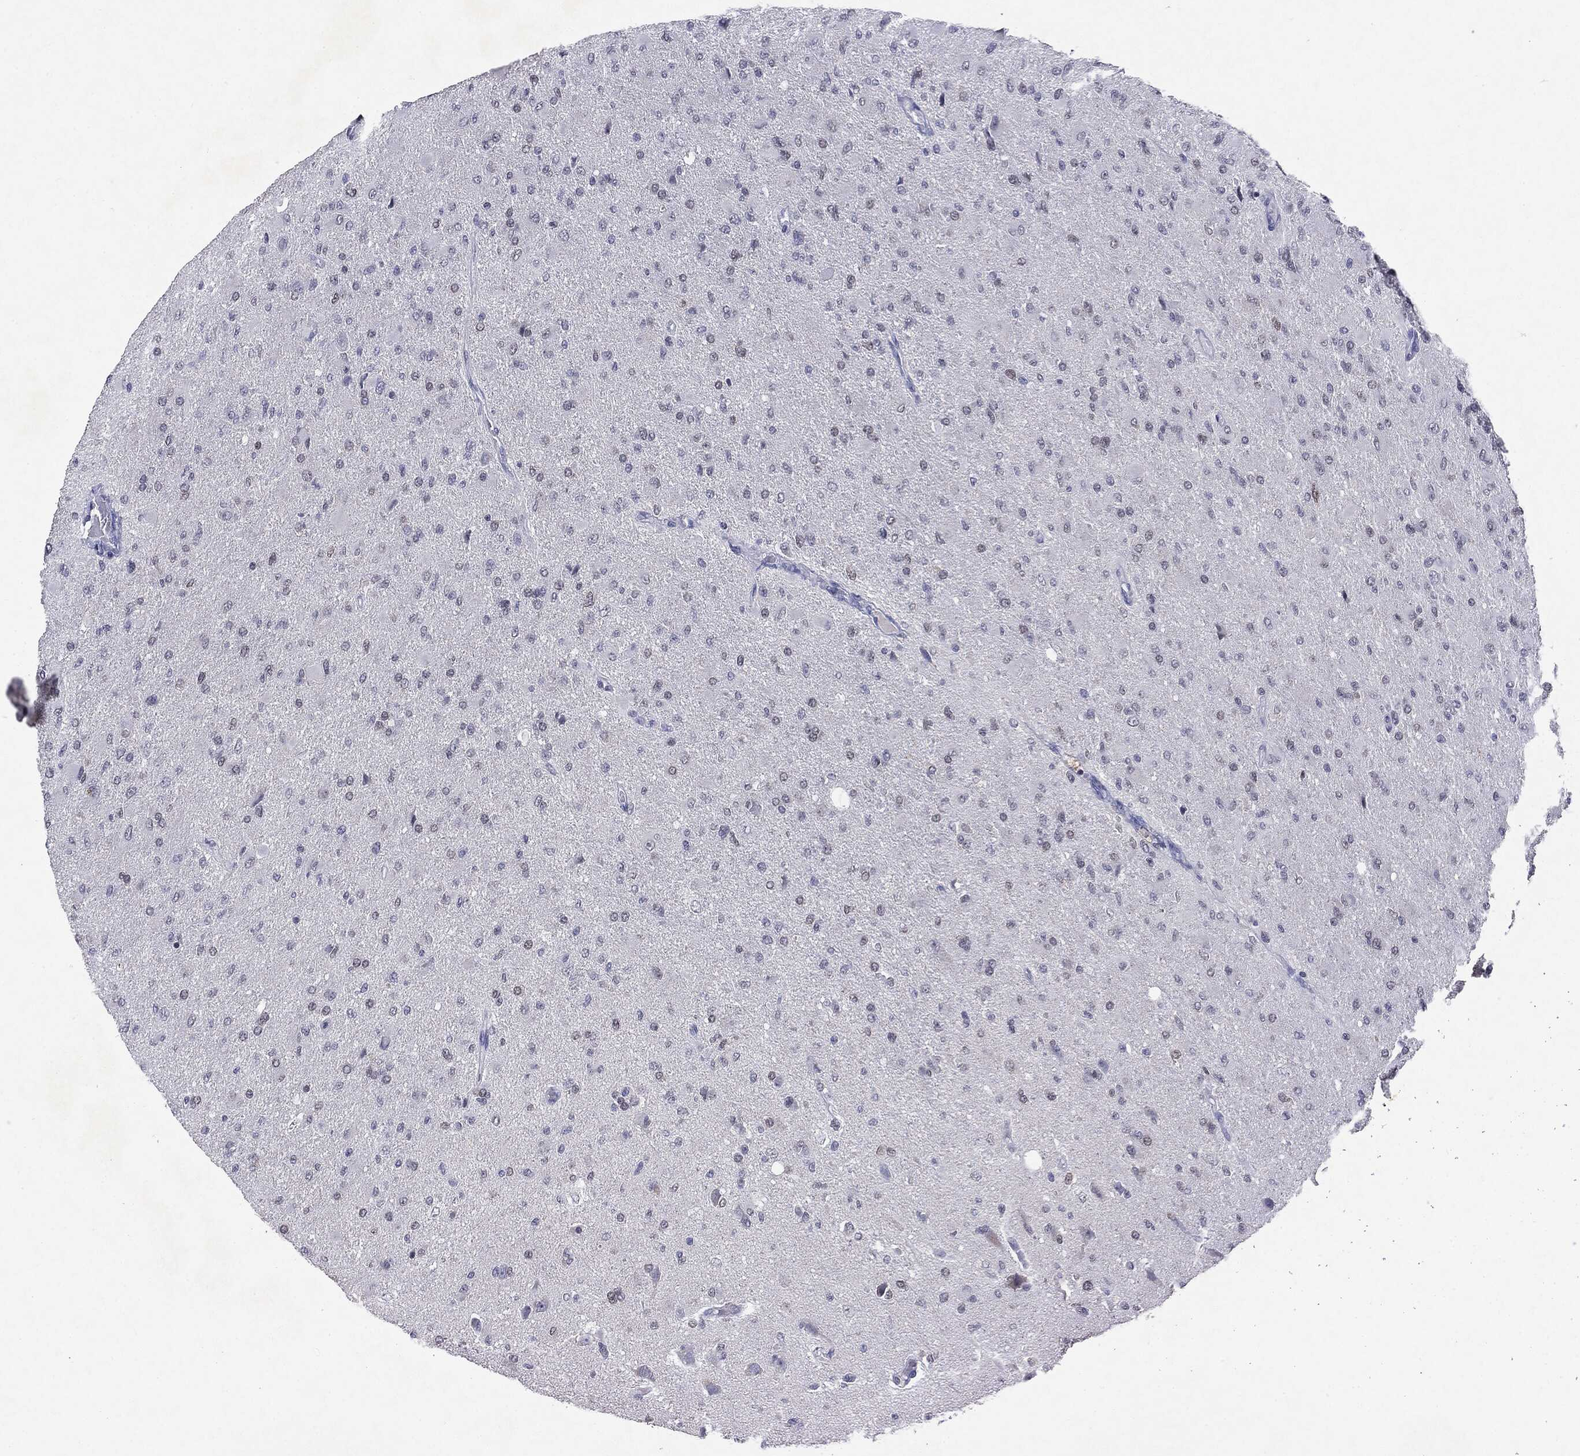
{"staining": {"intensity": "negative", "quantity": "none", "location": "none"}, "tissue": "glioma", "cell_type": "Tumor cells", "image_type": "cancer", "snomed": [{"axis": "morphology", "description": "Glioma, malignant, High grade"}, {"axis": "topography", "description": "Cerebral cortex"}], "caption": "Immunohistochemical staining of human malignant glioma (high-grade) displays no significant expression in tumor cells.", "gene": "KIF2C", "patient": {"sex": "female", "age": 36}}